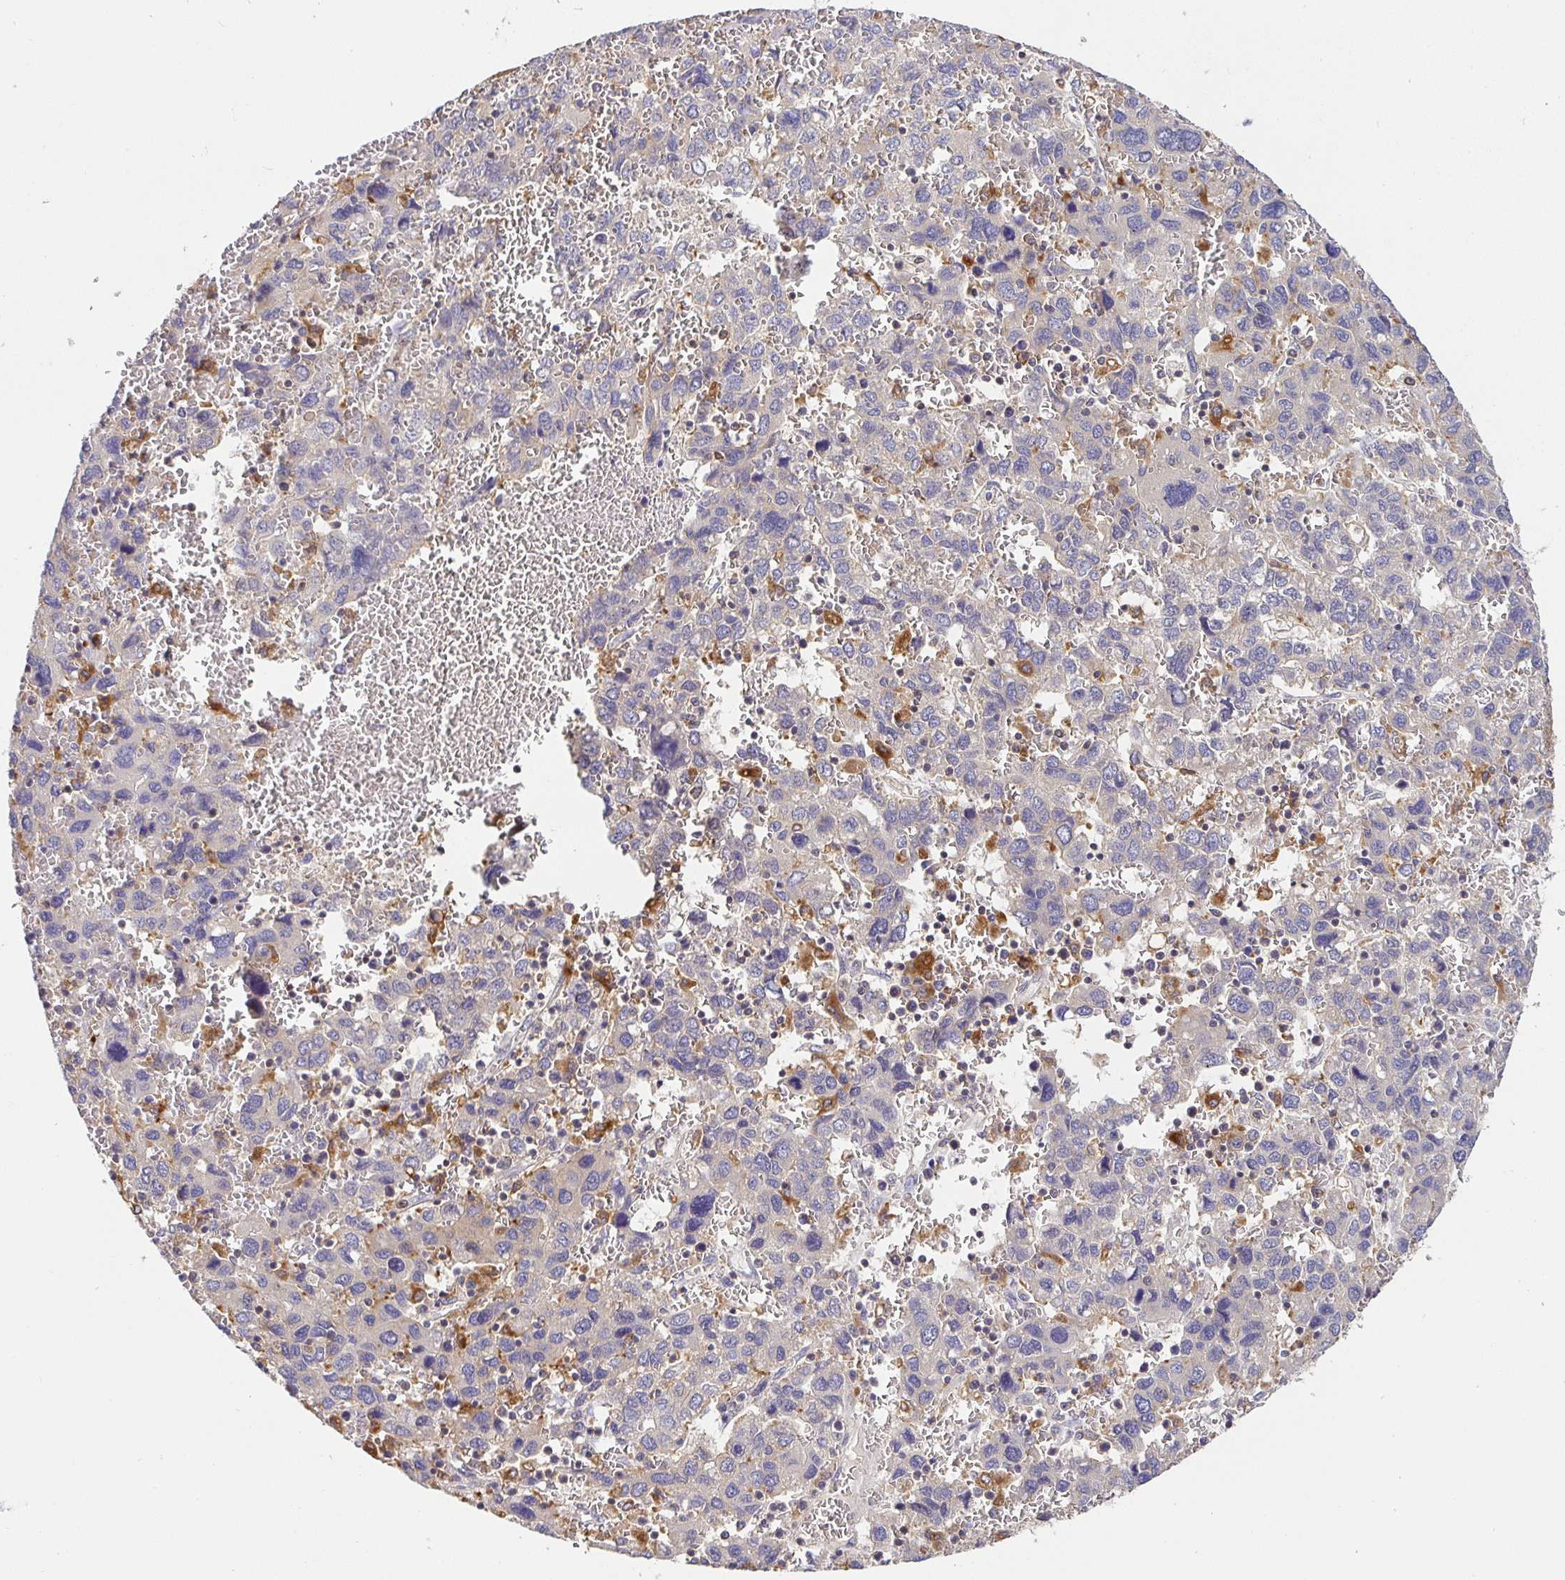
{"staining": {"intensity": "negative", "quantity": "none", "location": "none"}, "tissue": "liver cancer", "cell_type": "Tumor cells", "image_type": "cancer", "snomed": [{"axis": "morphology", "description": "Carcinoma, Hepatocellular, NOS"}, {"axis": "topography", "description": "Liver"}], "caption": "Liver hepatocellular carcinoma was stained to show a protein in brown. There is no significant positivity in tumor cells. (Stains: DAB IHC with hematoxylin counter stain, Microscopy: brightfield microscopy at high magnification).", "gene": "ATP6V1F", "patient": {"sex": "male", "age": 69}}